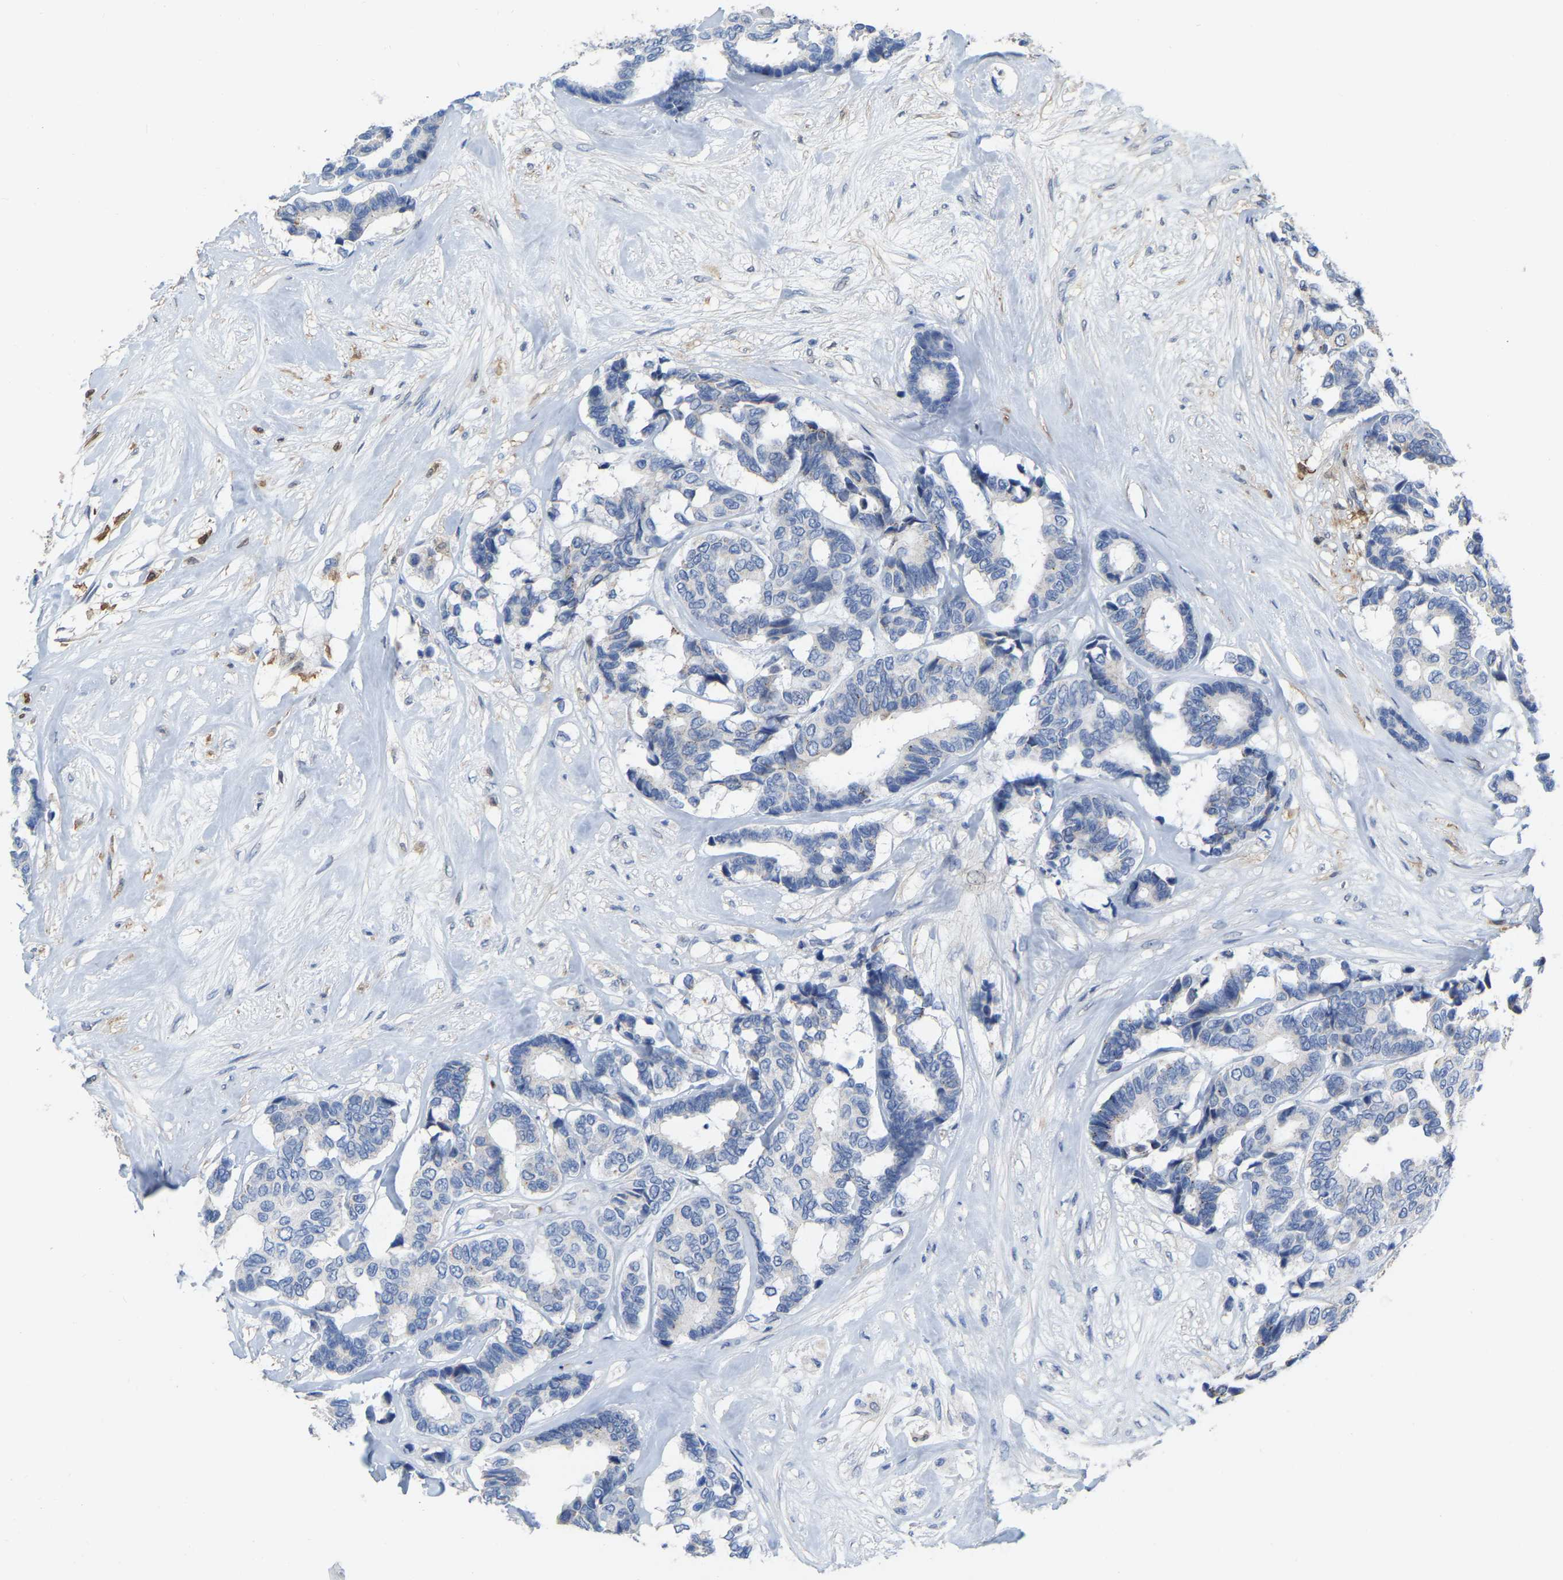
{"staining": {"intensity": "negative", "quantity": "none", "location": "none"}, "tissue": "breast cancer", "cell_type": "Tumor cells", "image_type": "cancer", "snomed": [{"axis": "morphology", "description": "Duct carcinoma"}, {"axis": "topography", "description": "Breast"}], "caption": "Image shows no protein positivity in tumor cells of breast cancer tissue.", "gene": "ULBP2", "patient": {"sex": "female", "age": 87}}